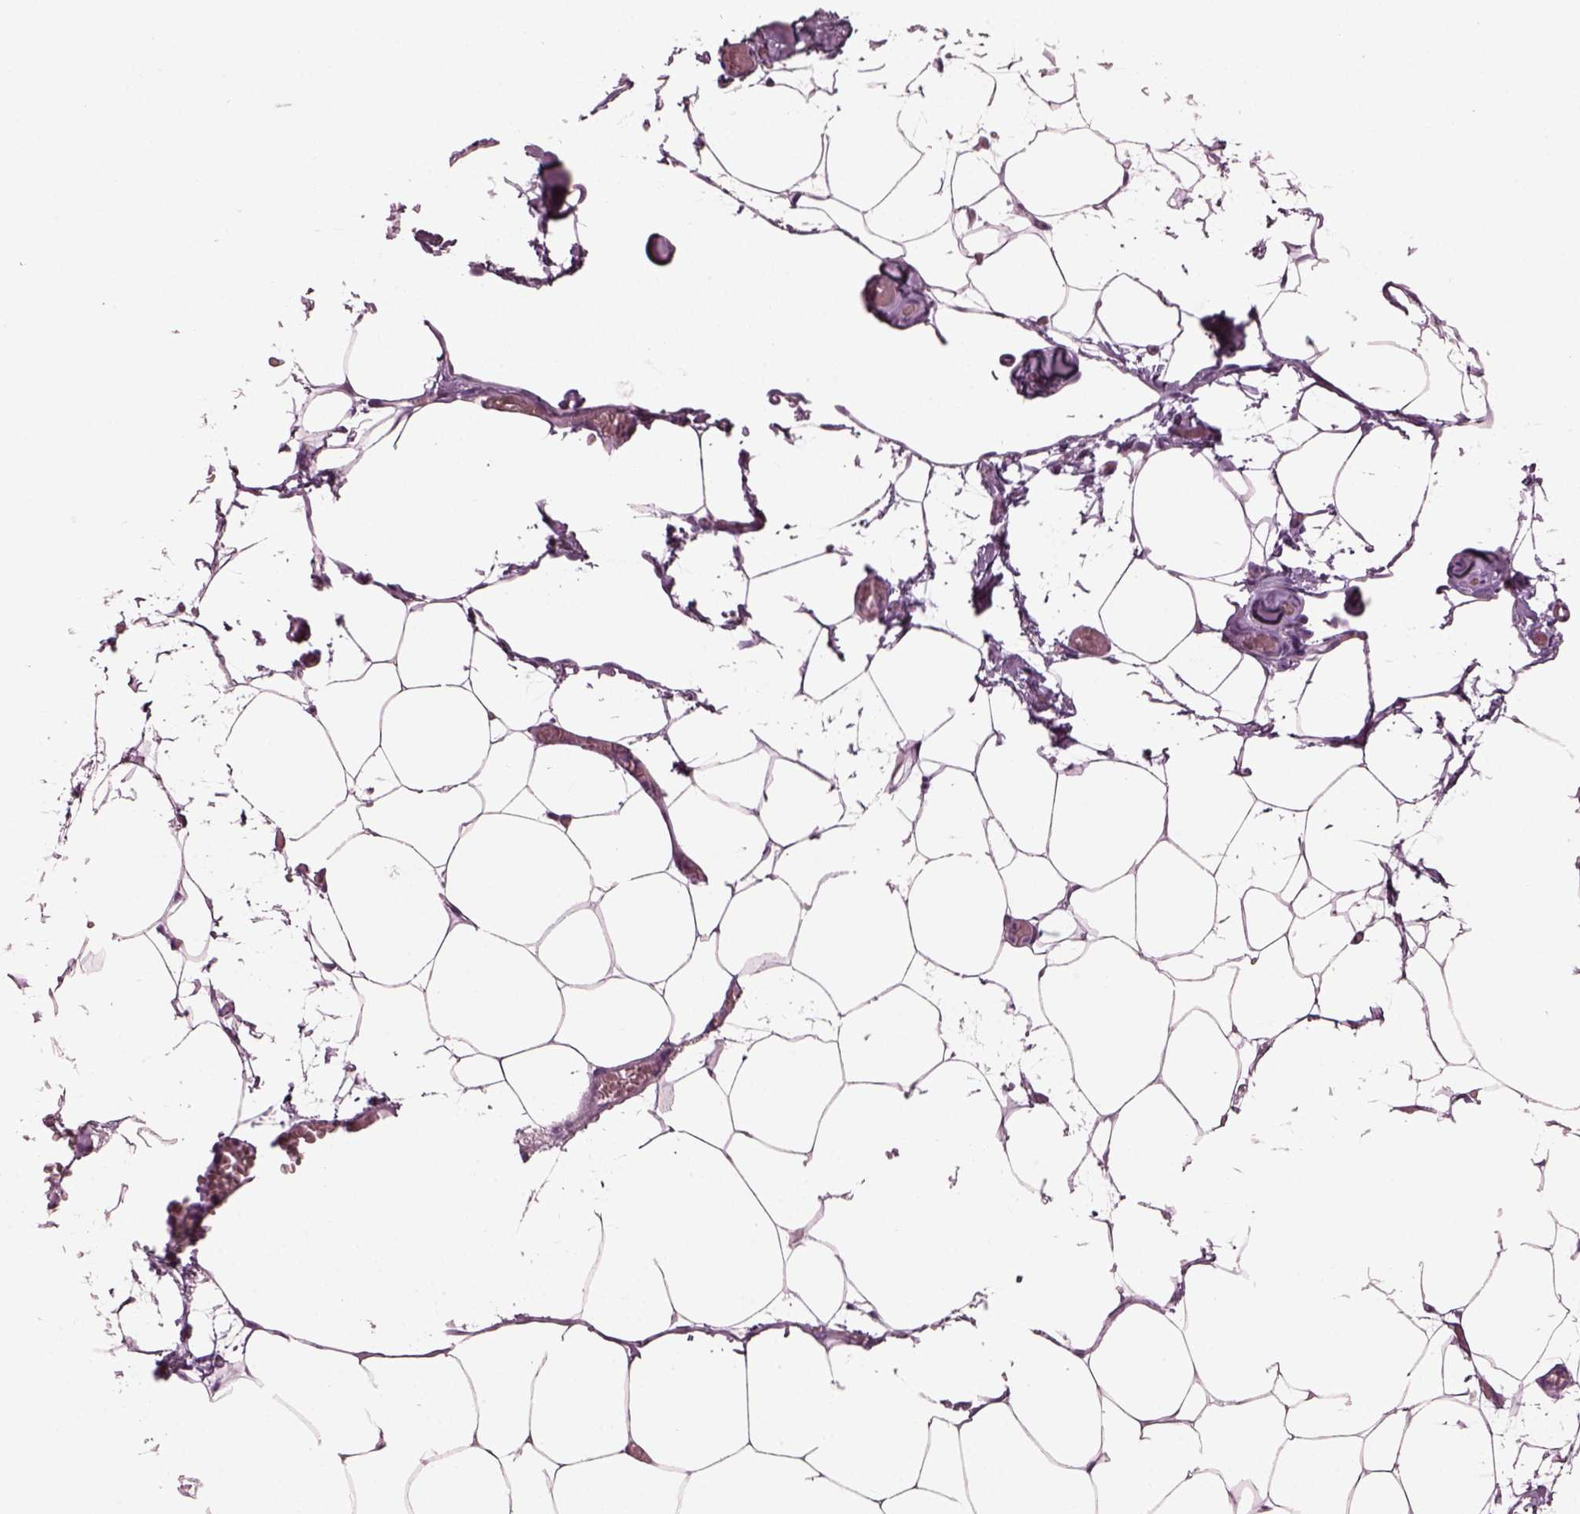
{"staining": {"intensity": "negative", "quantity": "none", "location": "none"}, "tissue": "adipose tissue", "cell_type": "Adipocytes", "image_type": "normal", "snomed": [{"axis": "morphology", "description": "Normal tissue, NOS"}, {"axis": "topography", "description": "Adipose tissue"}], "caption": "A photomicrograph of adipose tissue stained for a protein demonstrates no brown staining in adipocytes. (DAB (3,3'-diaminobenzidine) immunohistochemistry (IHC), high magnification).", "gene": "PDC", "patient": {"sex": "male", "age": 57}}